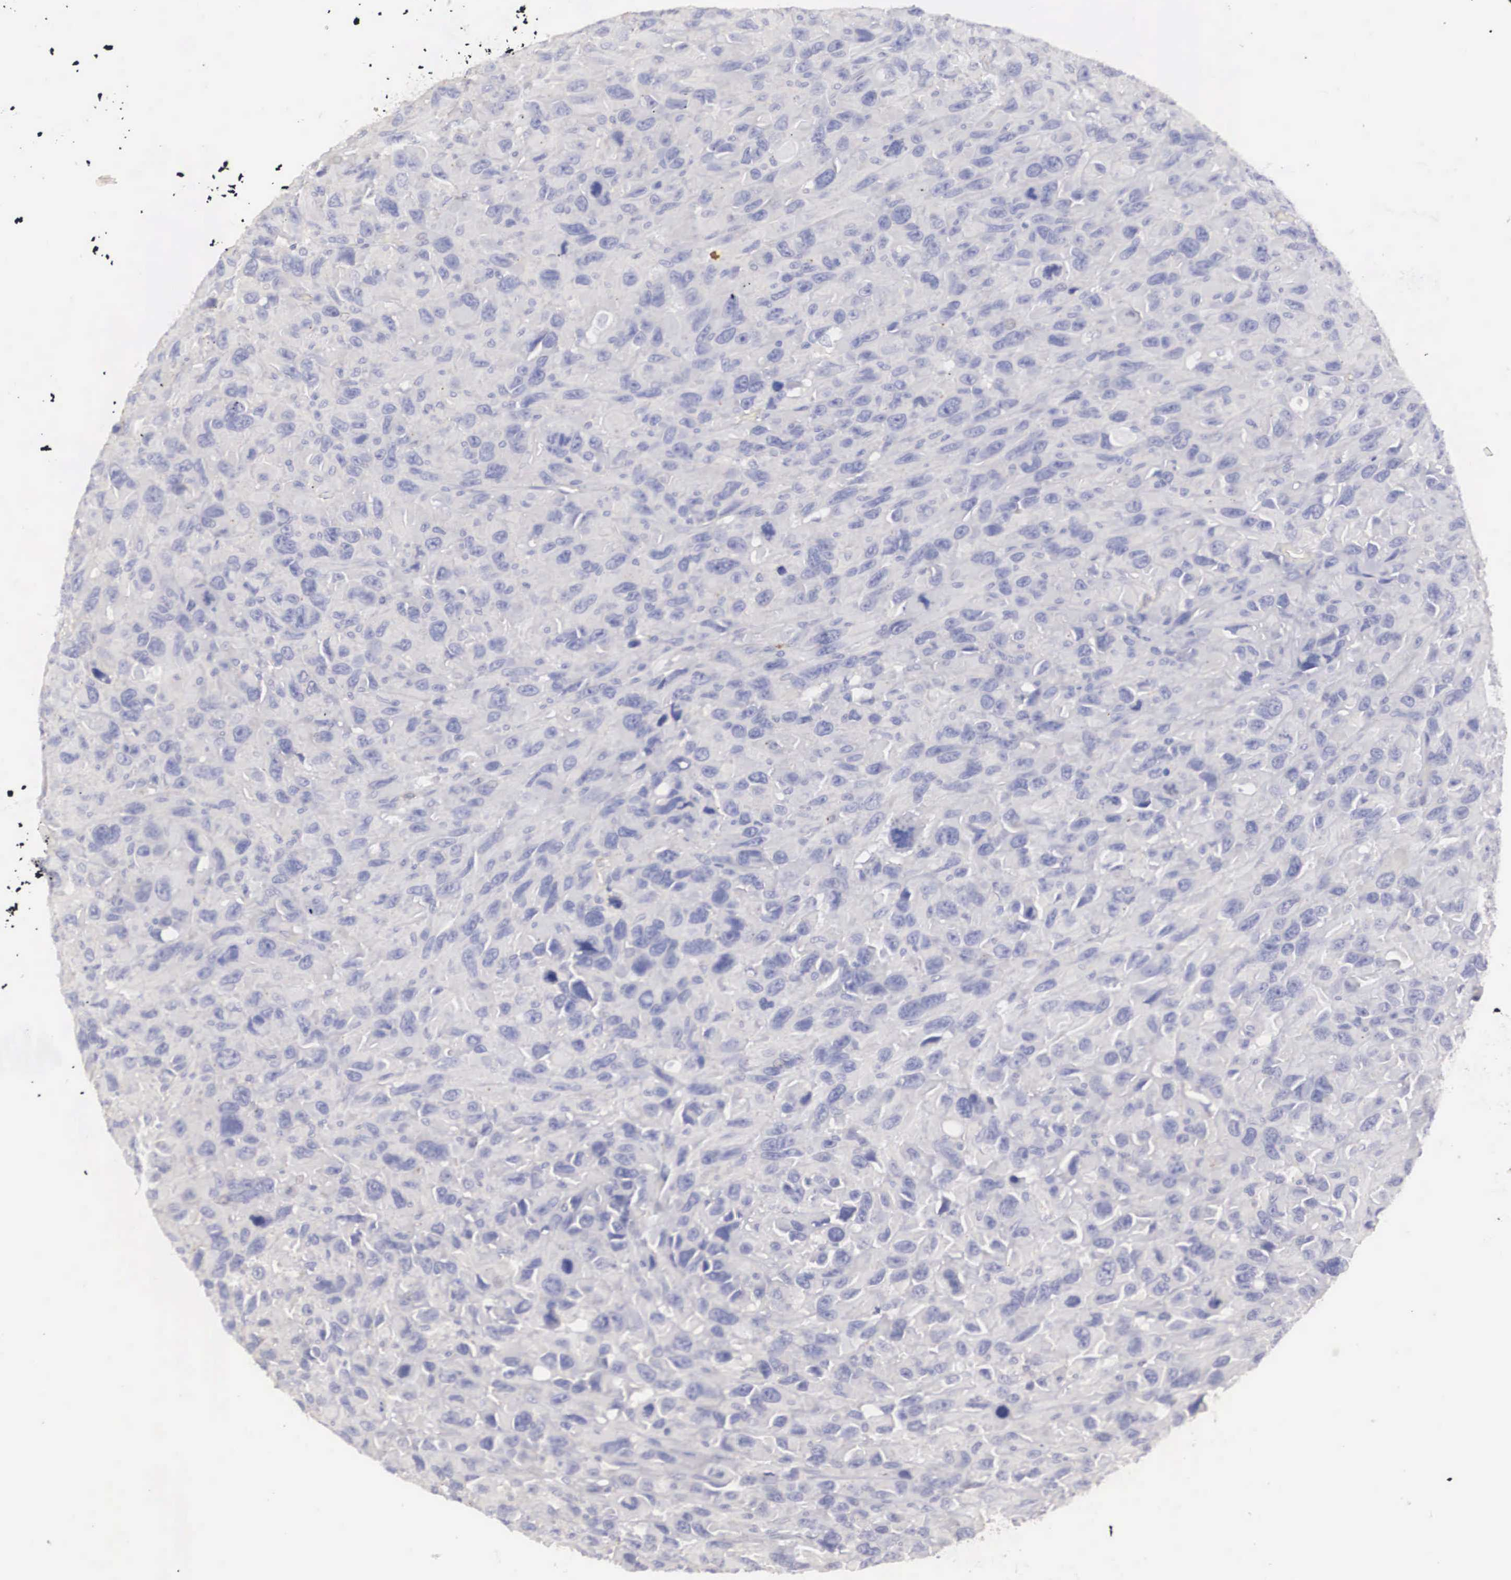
{"staining": {"intensity": "negative", "quantity": "none", "location": "none"}, "tissue": "renal cancer", "cell_type": "Tumor cells", "image_type": "cancer", "snomed": [{"axis": "morphology", "description": "Adenocarcinoma, NOS"}, {"axis": "topography", "description": "Kidney"}], "caption": "The photomicrograph shows no significant expression in tumor cells of renal cancer (adenocarcinoma).", "gene": "CLU", "patient": {"sex": "male", "age": 79}}